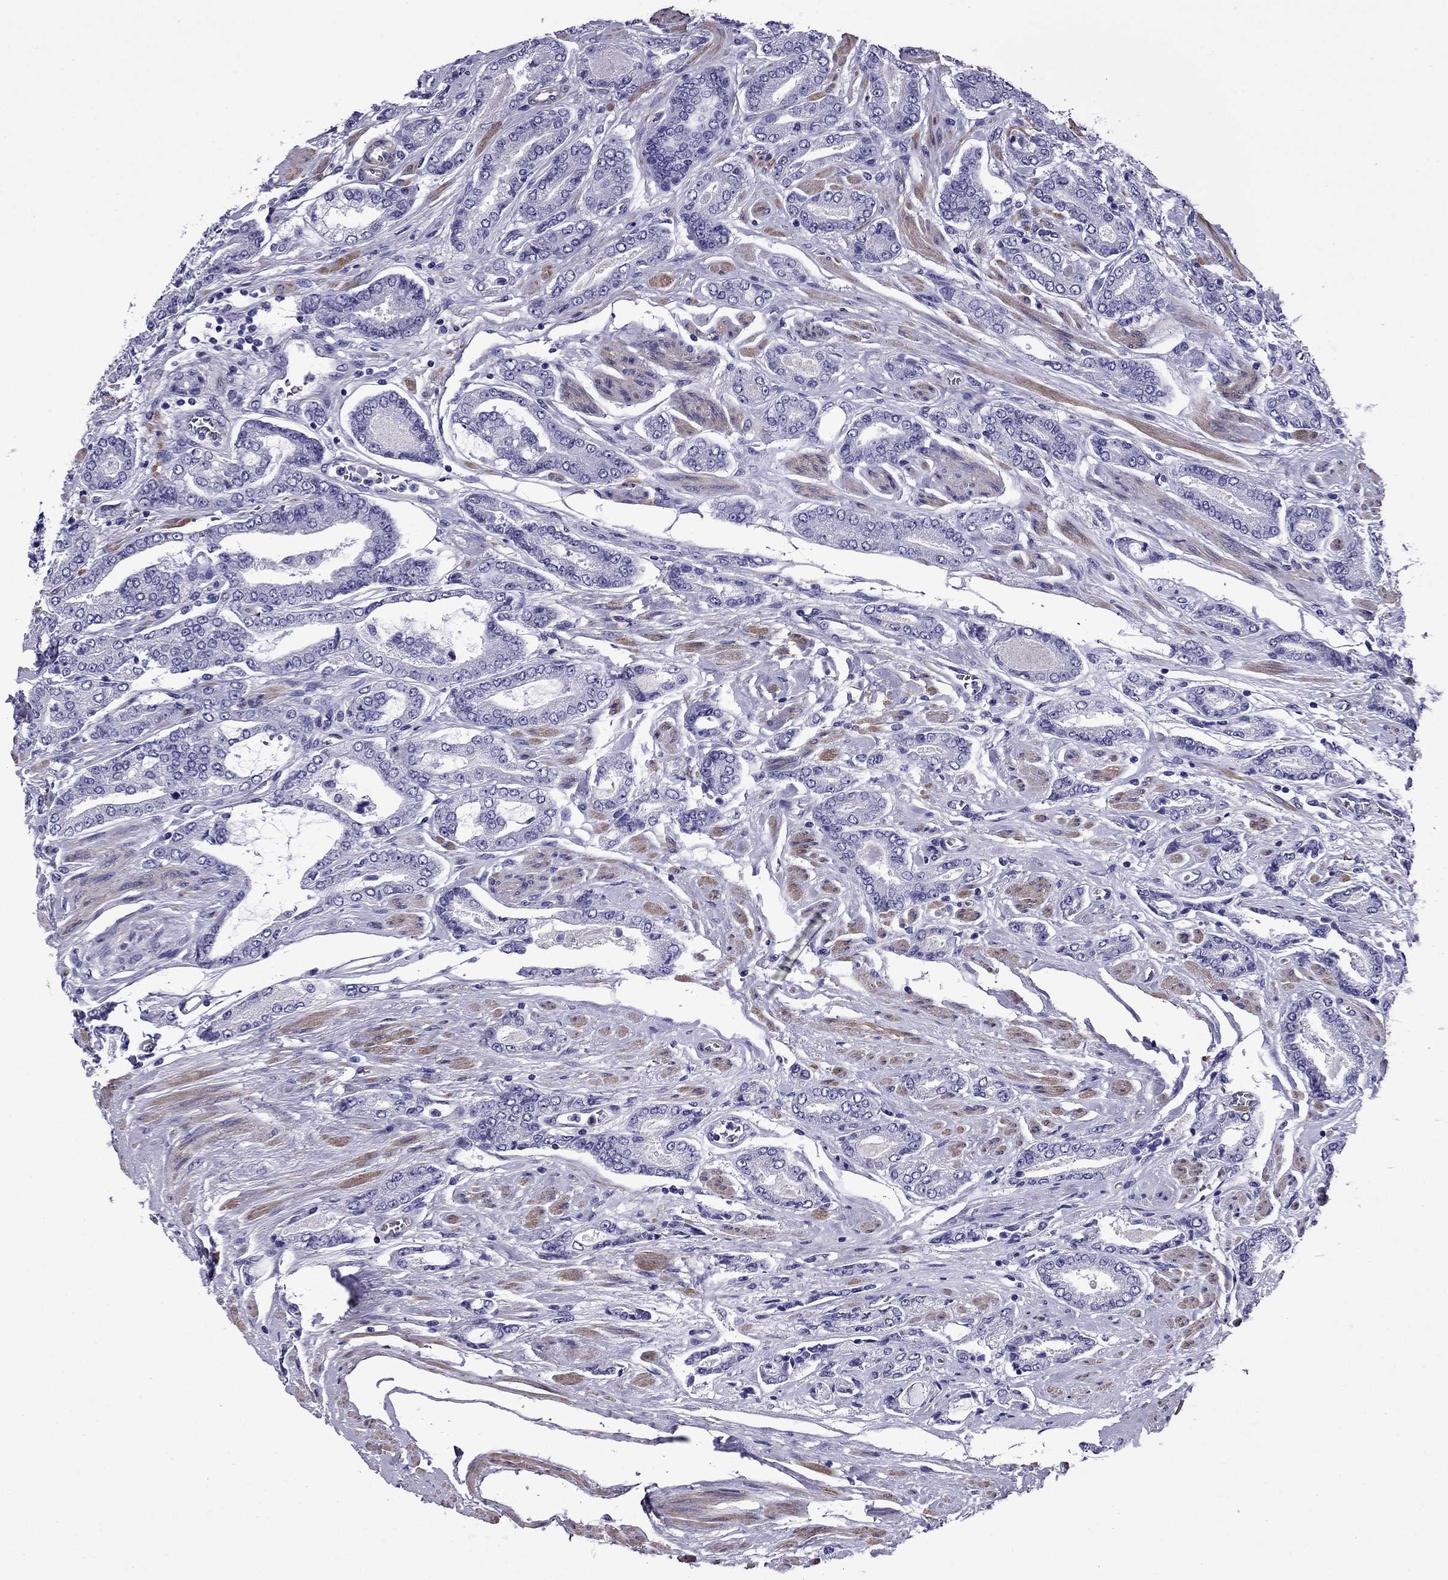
{"staining": {"intensity": "negative", "quantity": "none", "location": "none"}, "tissue": "prostate cancer", "cell_type": "Tumor cells", "image_type": "cancer", "snomed": [{"axis": "morphology", "description": "Adenocarcinoma, NOS"}, {"axis": "topography", "description": "Prostate"}], "caption": "A photomicrograph of adenocarcinoma (prostate) stained for a protein shows no brown staining in tumor cells. (DAB immunohistochemistry, high magnification).", "gene": "CHRNA5", "patient": {"sex": "male", "age": 64}}